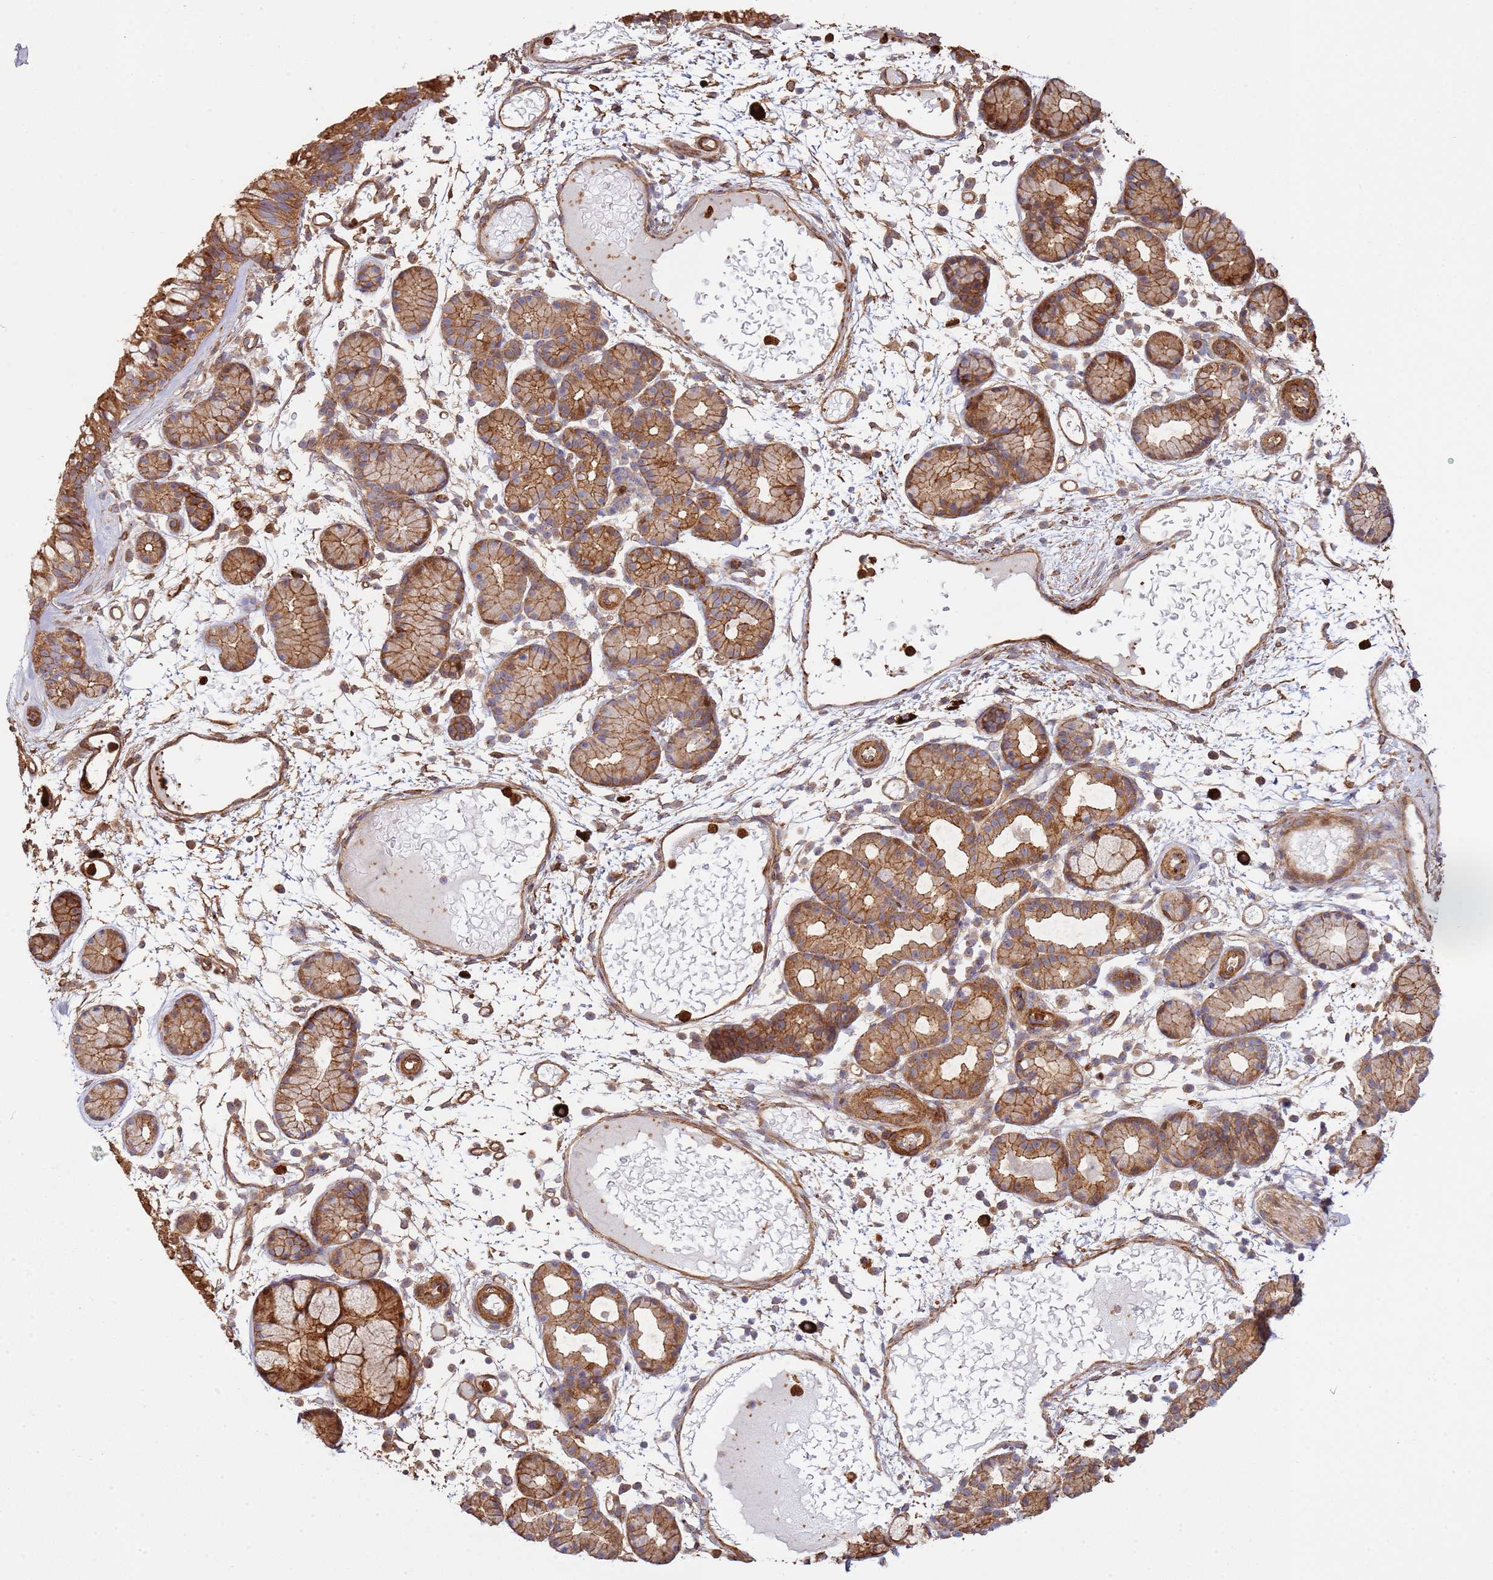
{"staining": {"intensity": "strong", "quantity": ">75%", "location": "cytoplasmic/membranous"}, "tissue": "nasopharynx", "cell_type": "Respiratory epithelial cells", "image_type": "normal", "snomed": [{"axis": "morphology", "description": "Normal tissue, NOS"}, {"axis": "topography", "description": "Nasopharynx"}], "caption": "A brown stain labels strong cytoplasmic/membranous positivity of a protein in respiratory epithelial cells of unremarkable human nasopharynx. (Stains: DAB in brown, nuclei in blue, Microscopy: brightfield microscopy at high magnification).", "gene": "NDUFAF4", "patient": {"sex": "female", "age": 81}}